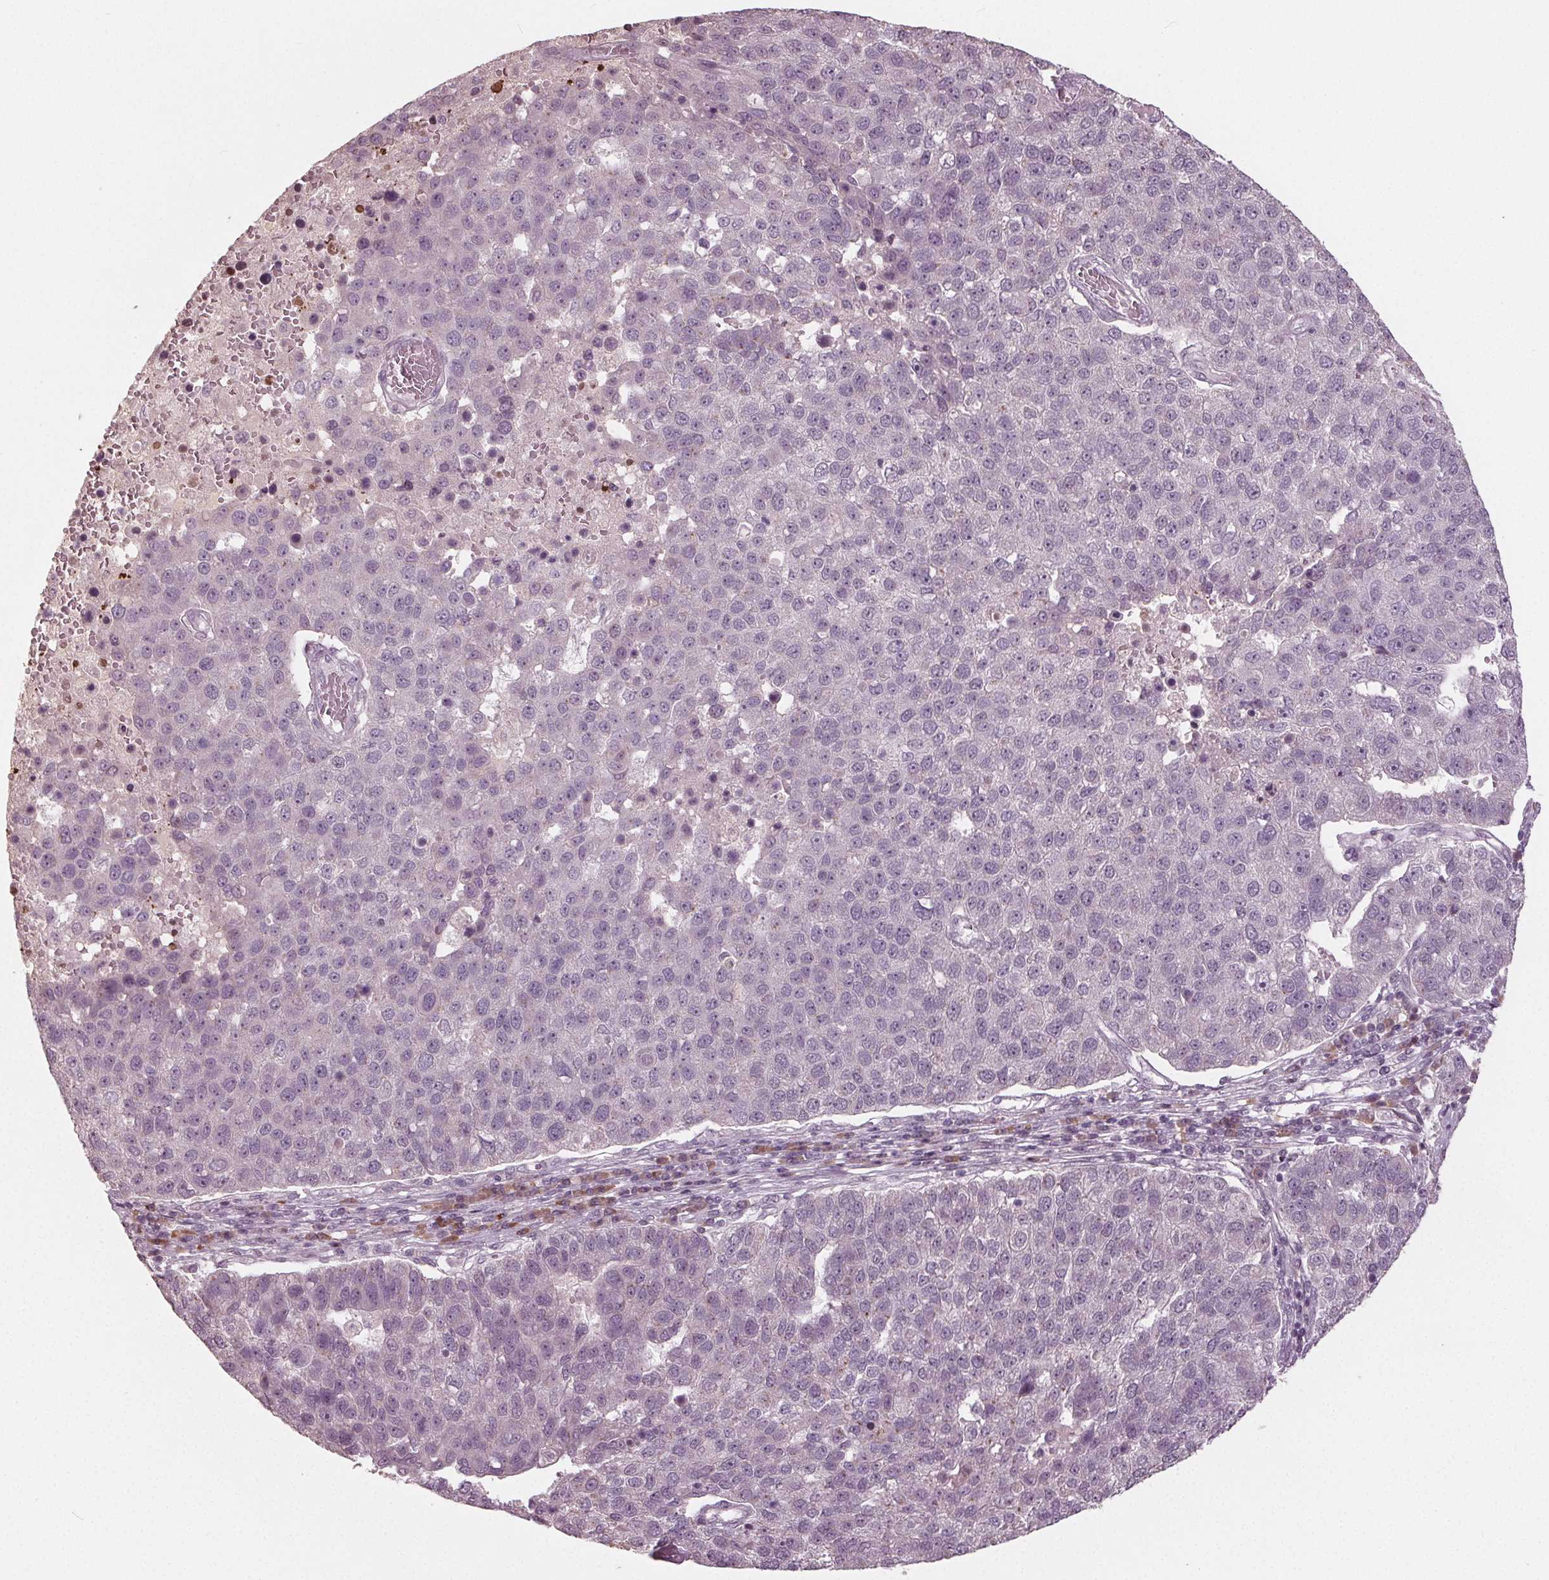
{"staining": {"intensity": "negative", "quantity": "none", "location": "none"}, "tissue": "pancreatic cancer", "cell_type": "Tumor cells", "image_type": "cancer", "snomed": [{"axis": "morphology", "description": "Adenocarcinoma, NOS"}, {"axis": "topography", "description": "Pancreas"}], "caption": "A photomicrograph of pancreatic cancer stained for a protein exhibits no brown staining in tumor cells.", "gene": "CXCL16", "patient": {"sex": "female", "age": 61}}